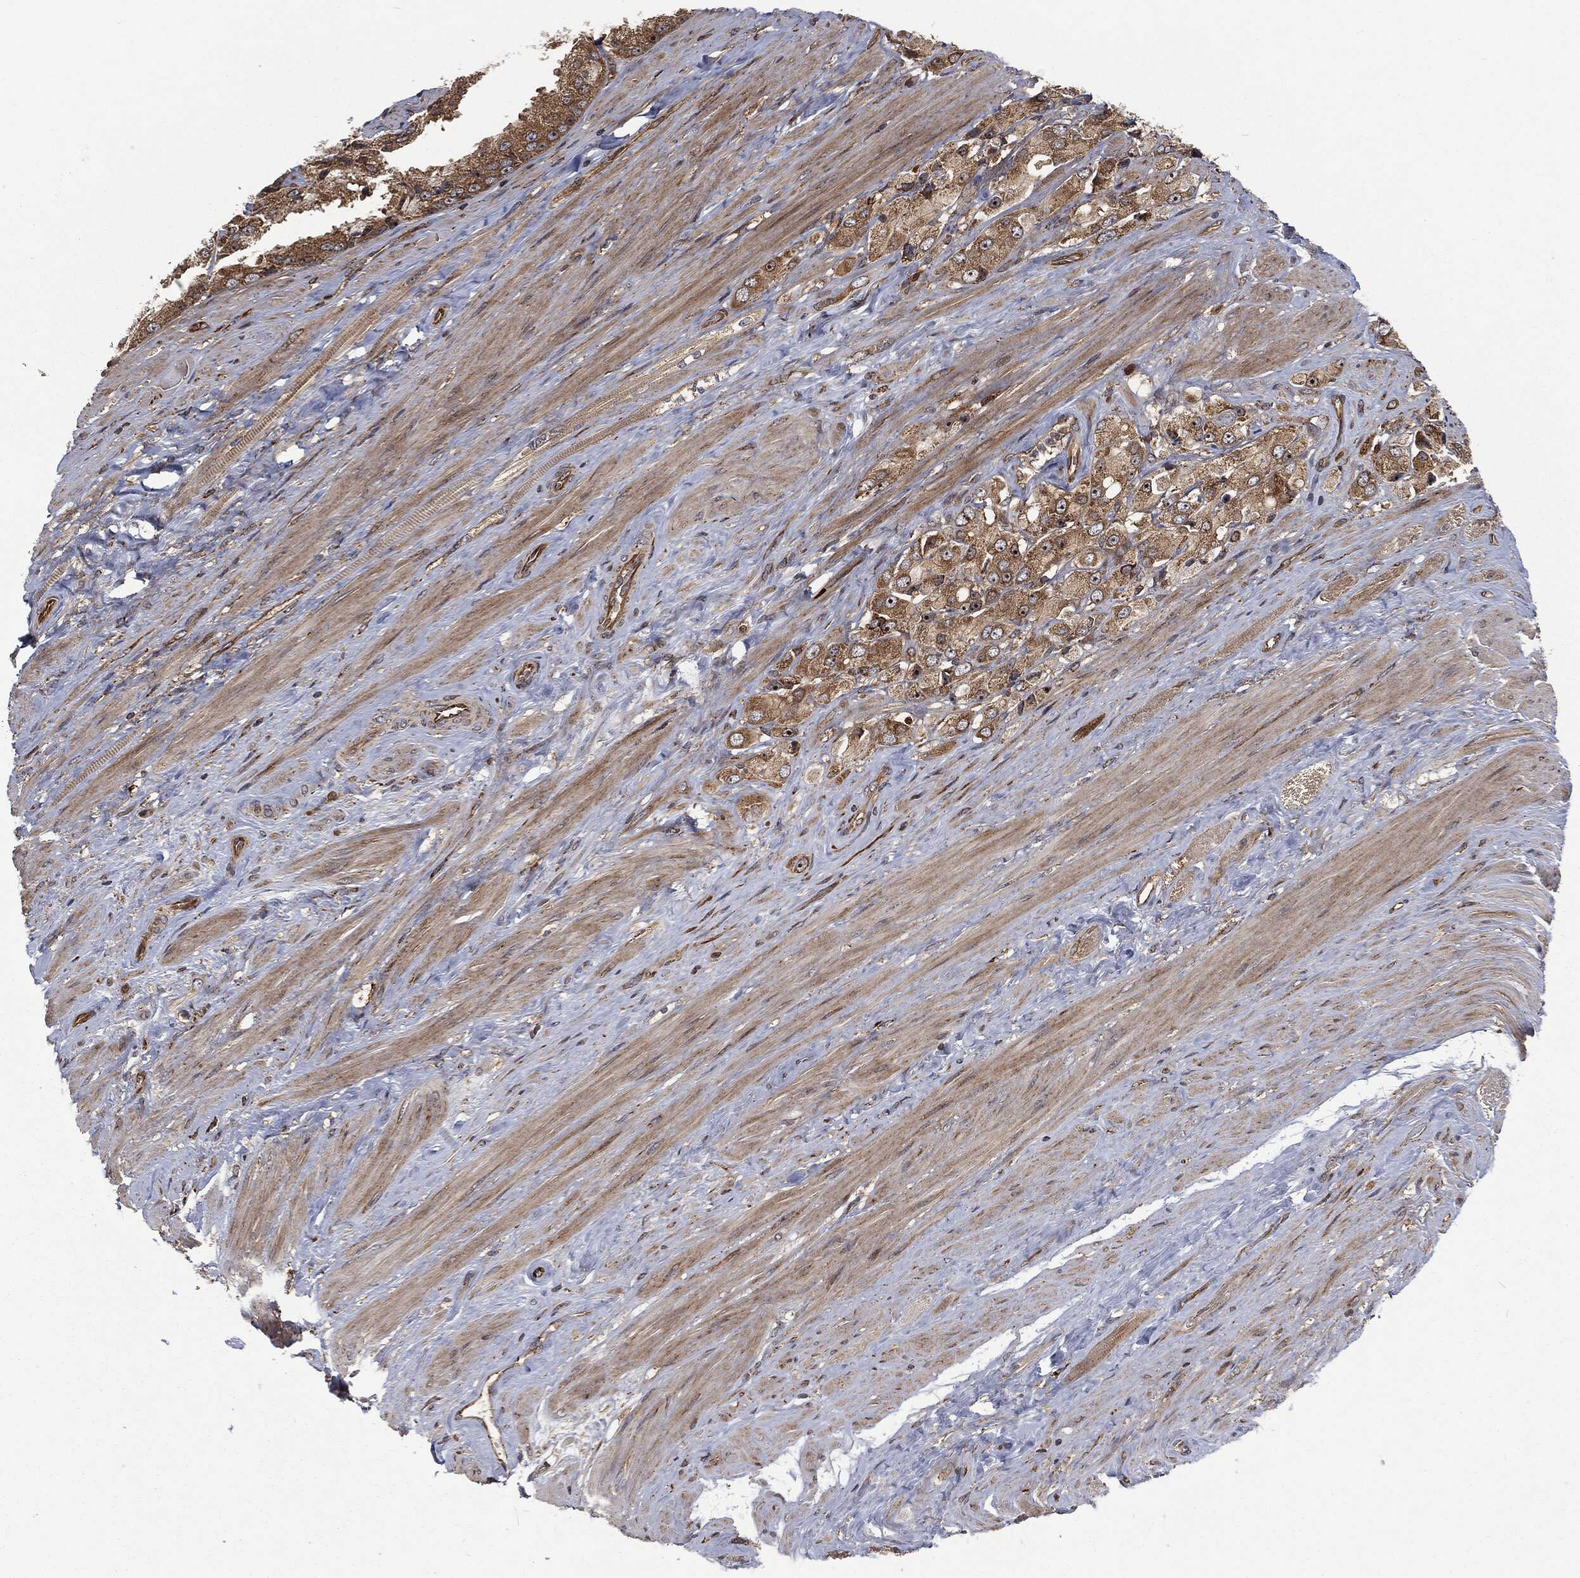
{"staining": {"intensity": "moderate", "quantity": ">75%", "location": "cytoplasmic/membranous,nuclear"}, "tissue": "prostate cancer", "cell_type": "Tumor cells", "image_type": "cancer", "snomed": [{"axis": "morphology", "description": "Adenocarcinoma, NOS"}, {"axis": "topography", "description": "Prostate and seminal vesicle, NOS"}, {"axis": "topography", "description": "Prostate"}], "caption": "Human prostate cancer stained with a protein marker shows moderate staining in tumor cells.", "gene": "RFTN1", "patient": {"sex": "male", "age": 64}}